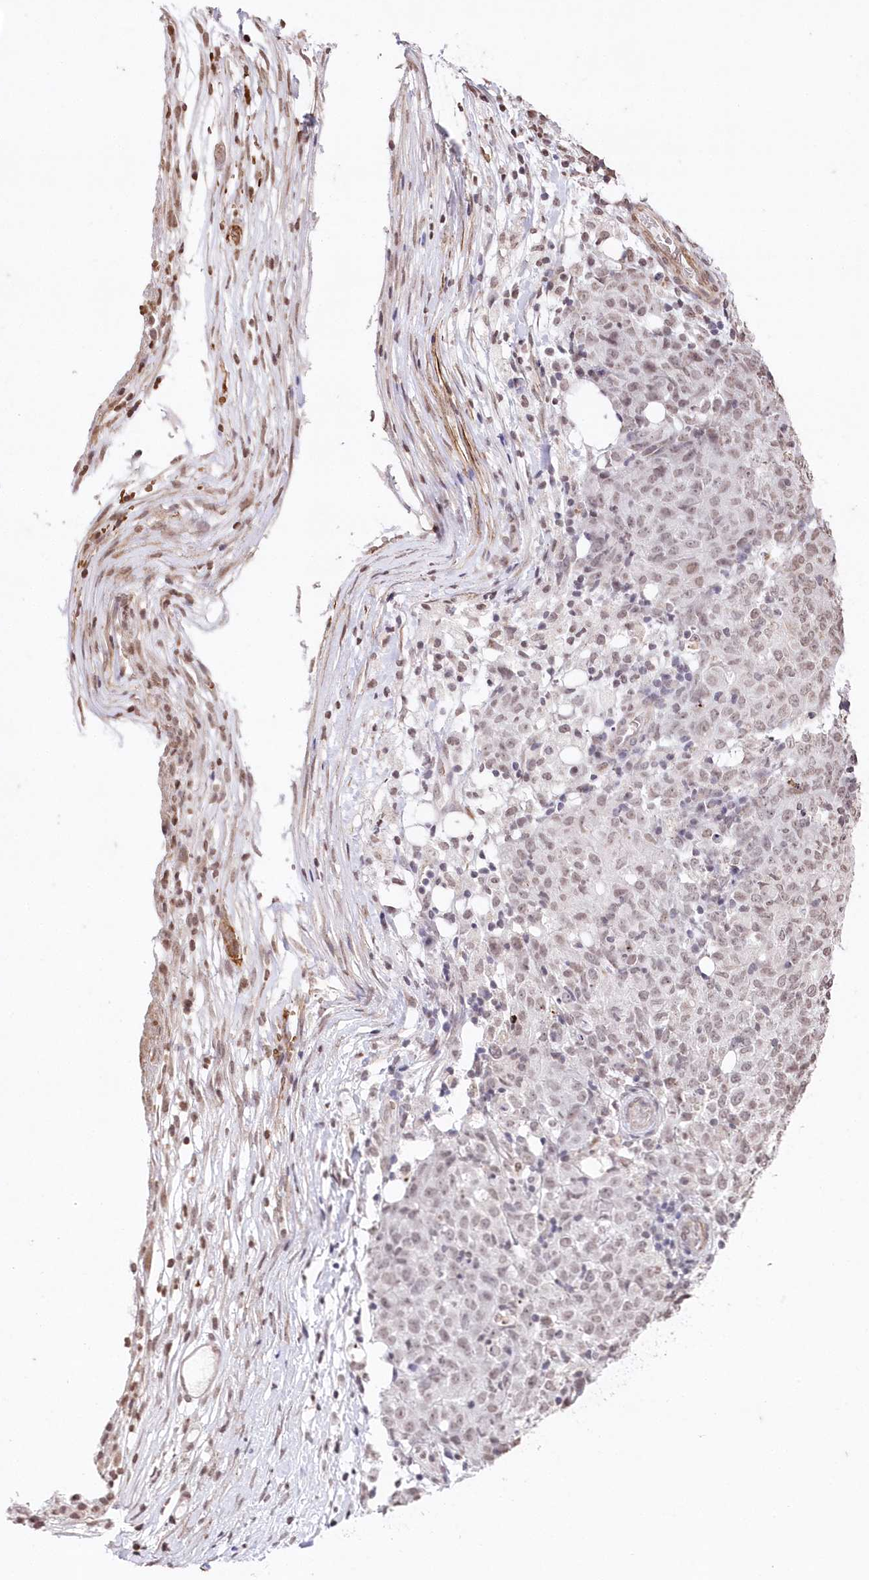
{"staining": {"intensity": "negative", "quantity": "none", "location": "none"}, "tissue": "ovarian cancer", "cell_type": "Tumor cells", "image_type": "cancer", "snomed": [{"axis": "morphology", "description": "Carcinoma, endometroid"}, {"axis": "topography", "description": "Ovary"}], "caption": "An immunohistochemistry photomicrograph of endometroid carcinoma (ovarian) is shown. There is no staining in tumor cells of endometroid carcinoma (ovarian).", "gene": "RBM27", "patient": {"sex": "female", "age": 42}}